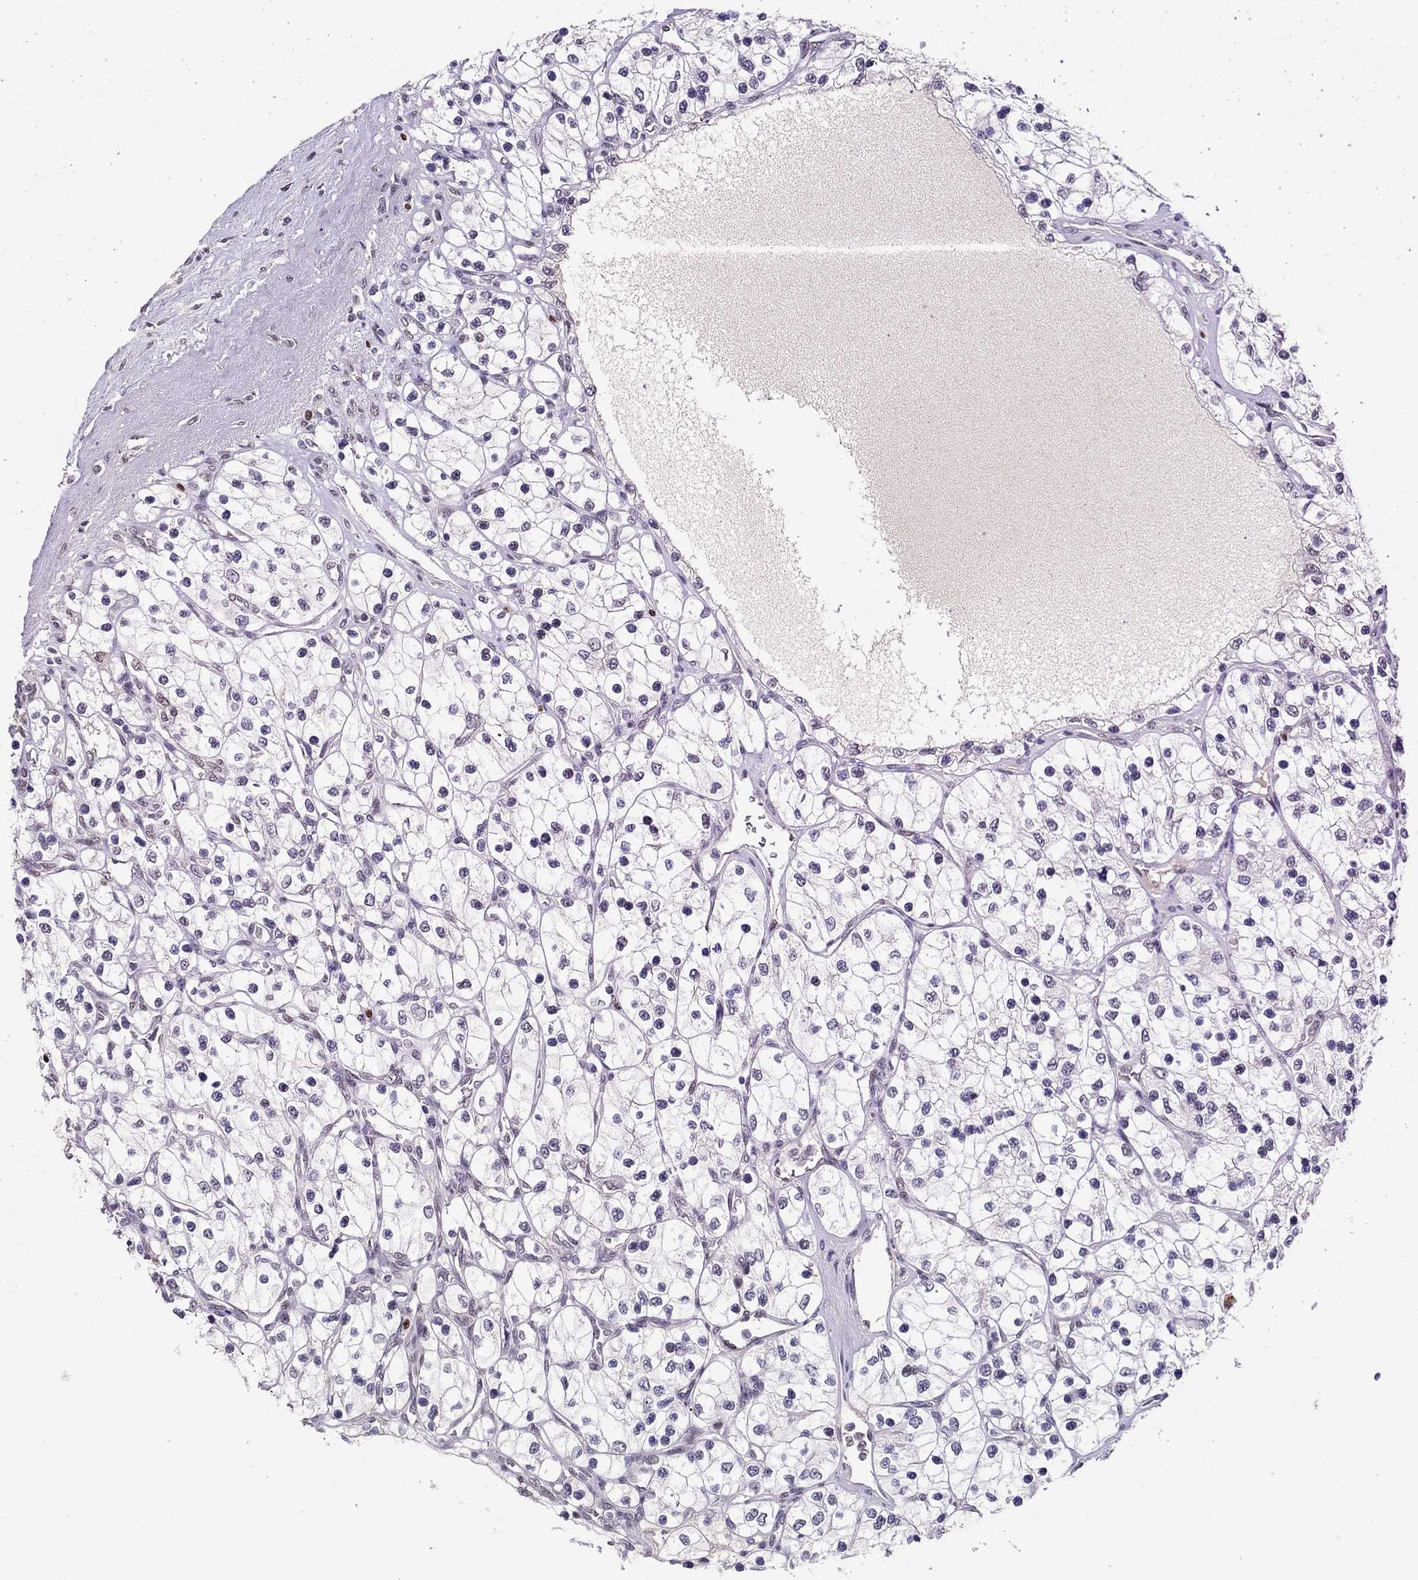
{"staining": {"intensity": "negative", "quantity": "none", "location": "none"}, "tissue": "renal cancer", "cell_type": "Tumor cells", "image_type": "cancer", "snomed": [{"axis": "morphology", "description": "Adenocarcinoma, NOS"}, {"axis": "topography", "description": "Kidney"}], "caption": "Tumor cells show no significant positivity in renal cancer (adenocarcinoma).", "gene": "GATA2", "patient": {"sex": "female", "age": 69}}